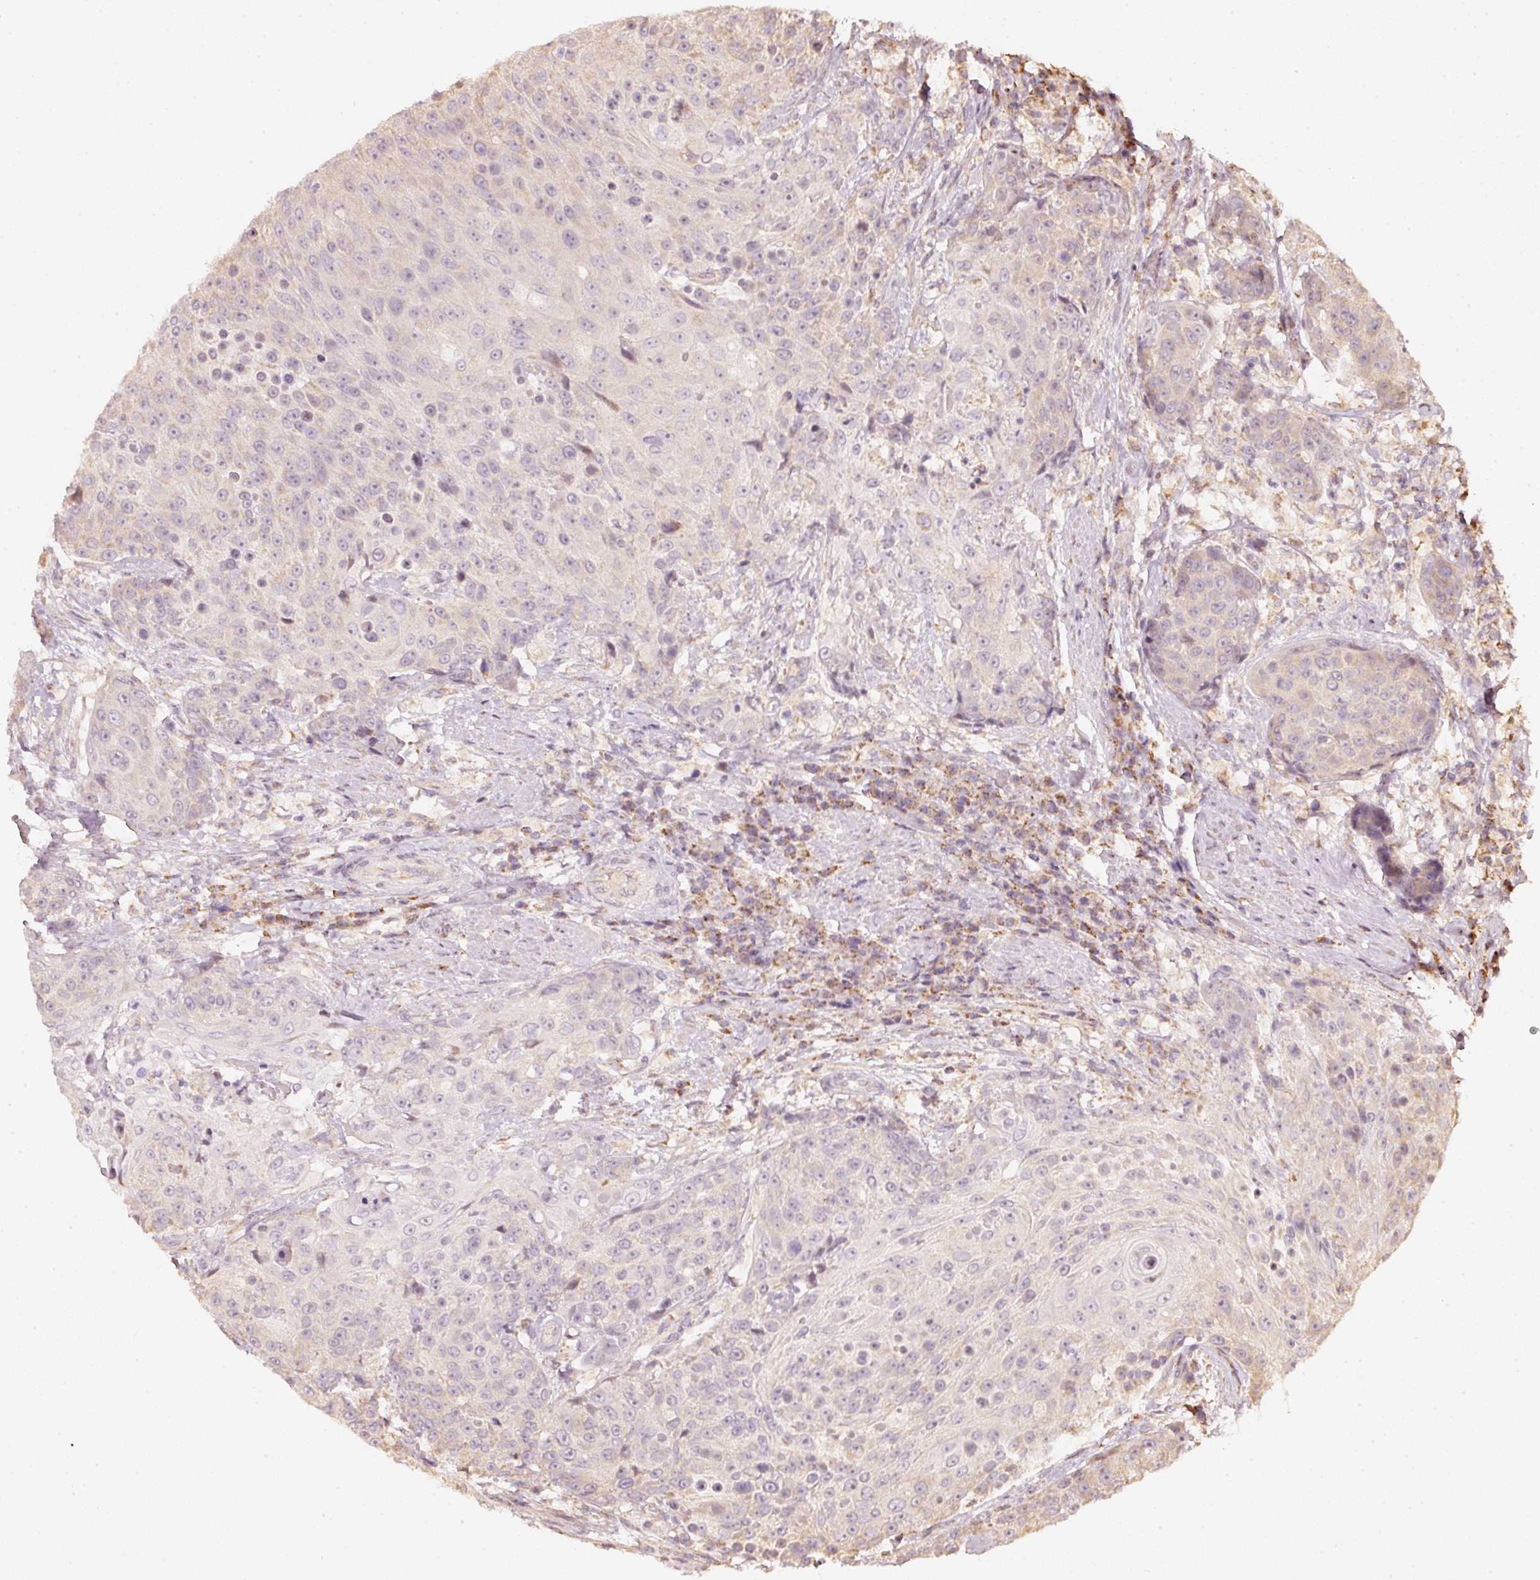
{"staining": {"intensity": "weak", "quantity": "<25%", "location": "cytoplasmic/membranous"}, "tissue": "urothelial cancer", "cell_type": "Tumor cells", "image_type": "cancer", "snomed": [{"axis": "morphology", "description": "Urothelial carcinoma, High grade"}, {"axis": "topography", "description": "Urinary bladder"}], "caption": "The image shows no significant staining in tumor cells of high-grade urothelial carcinoma.", "gene": "RAB35", "patient": {"sex": "female", "age": 63}}